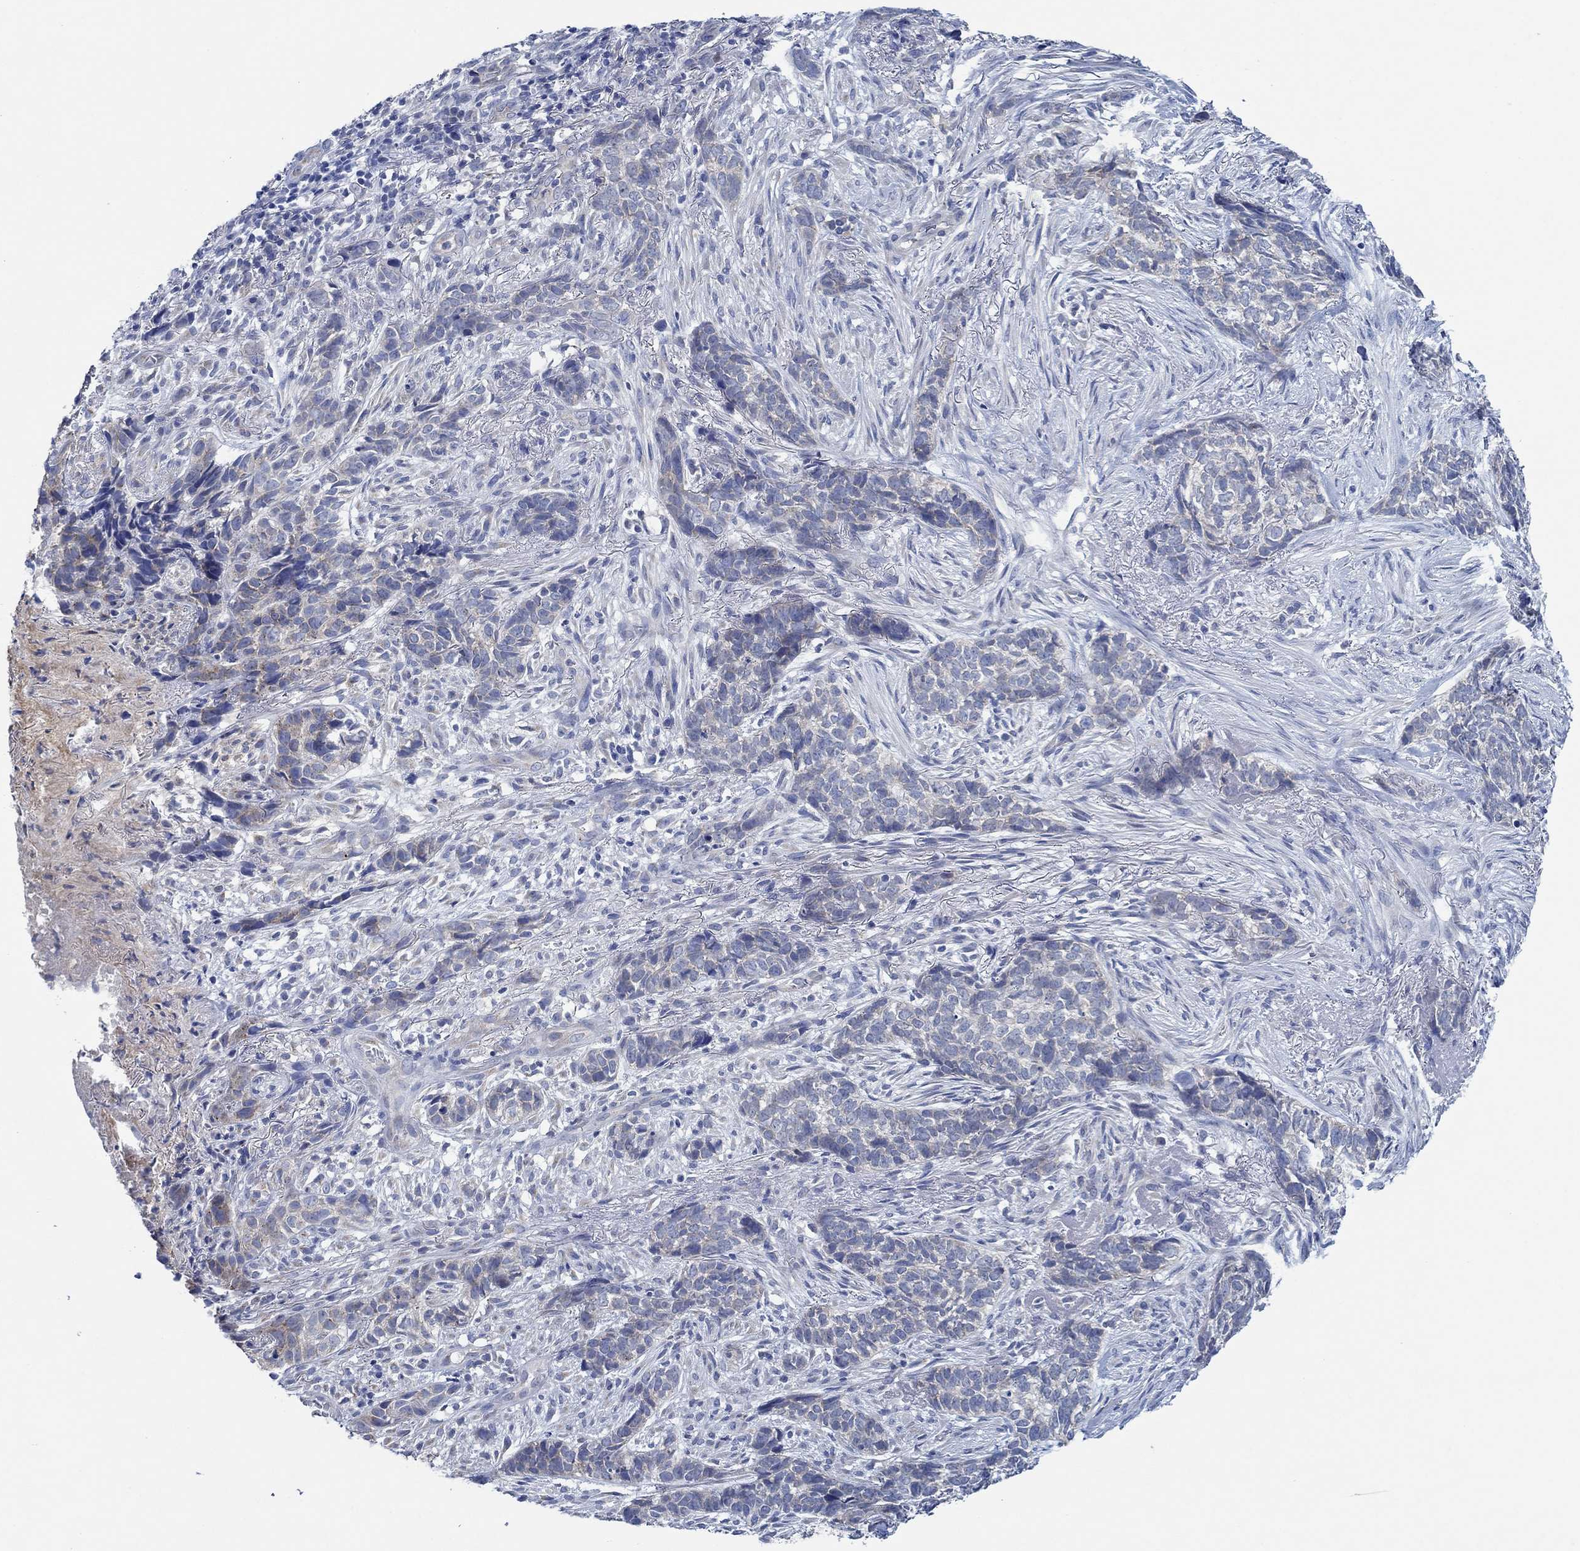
{"staining": {"intensity": "weak", "quantity": "<25%", "location": "cytoplasmic/membranous"}, "tissue": "skin cancer", "cell_type": "Tumor cells", "image_type": "cancer", "snomed": [{"axis": "morphology", "description": "Basal cell carcinoma"}, {"axis": "topography", "description": "Skin"}], "caption": "Immunohistochemical staining of basal cell carcinoma (skin) exhibits no significant expression in tumor cells.", "gene": "ZNF671", "patient": {"sex": "female", "age": 69}}